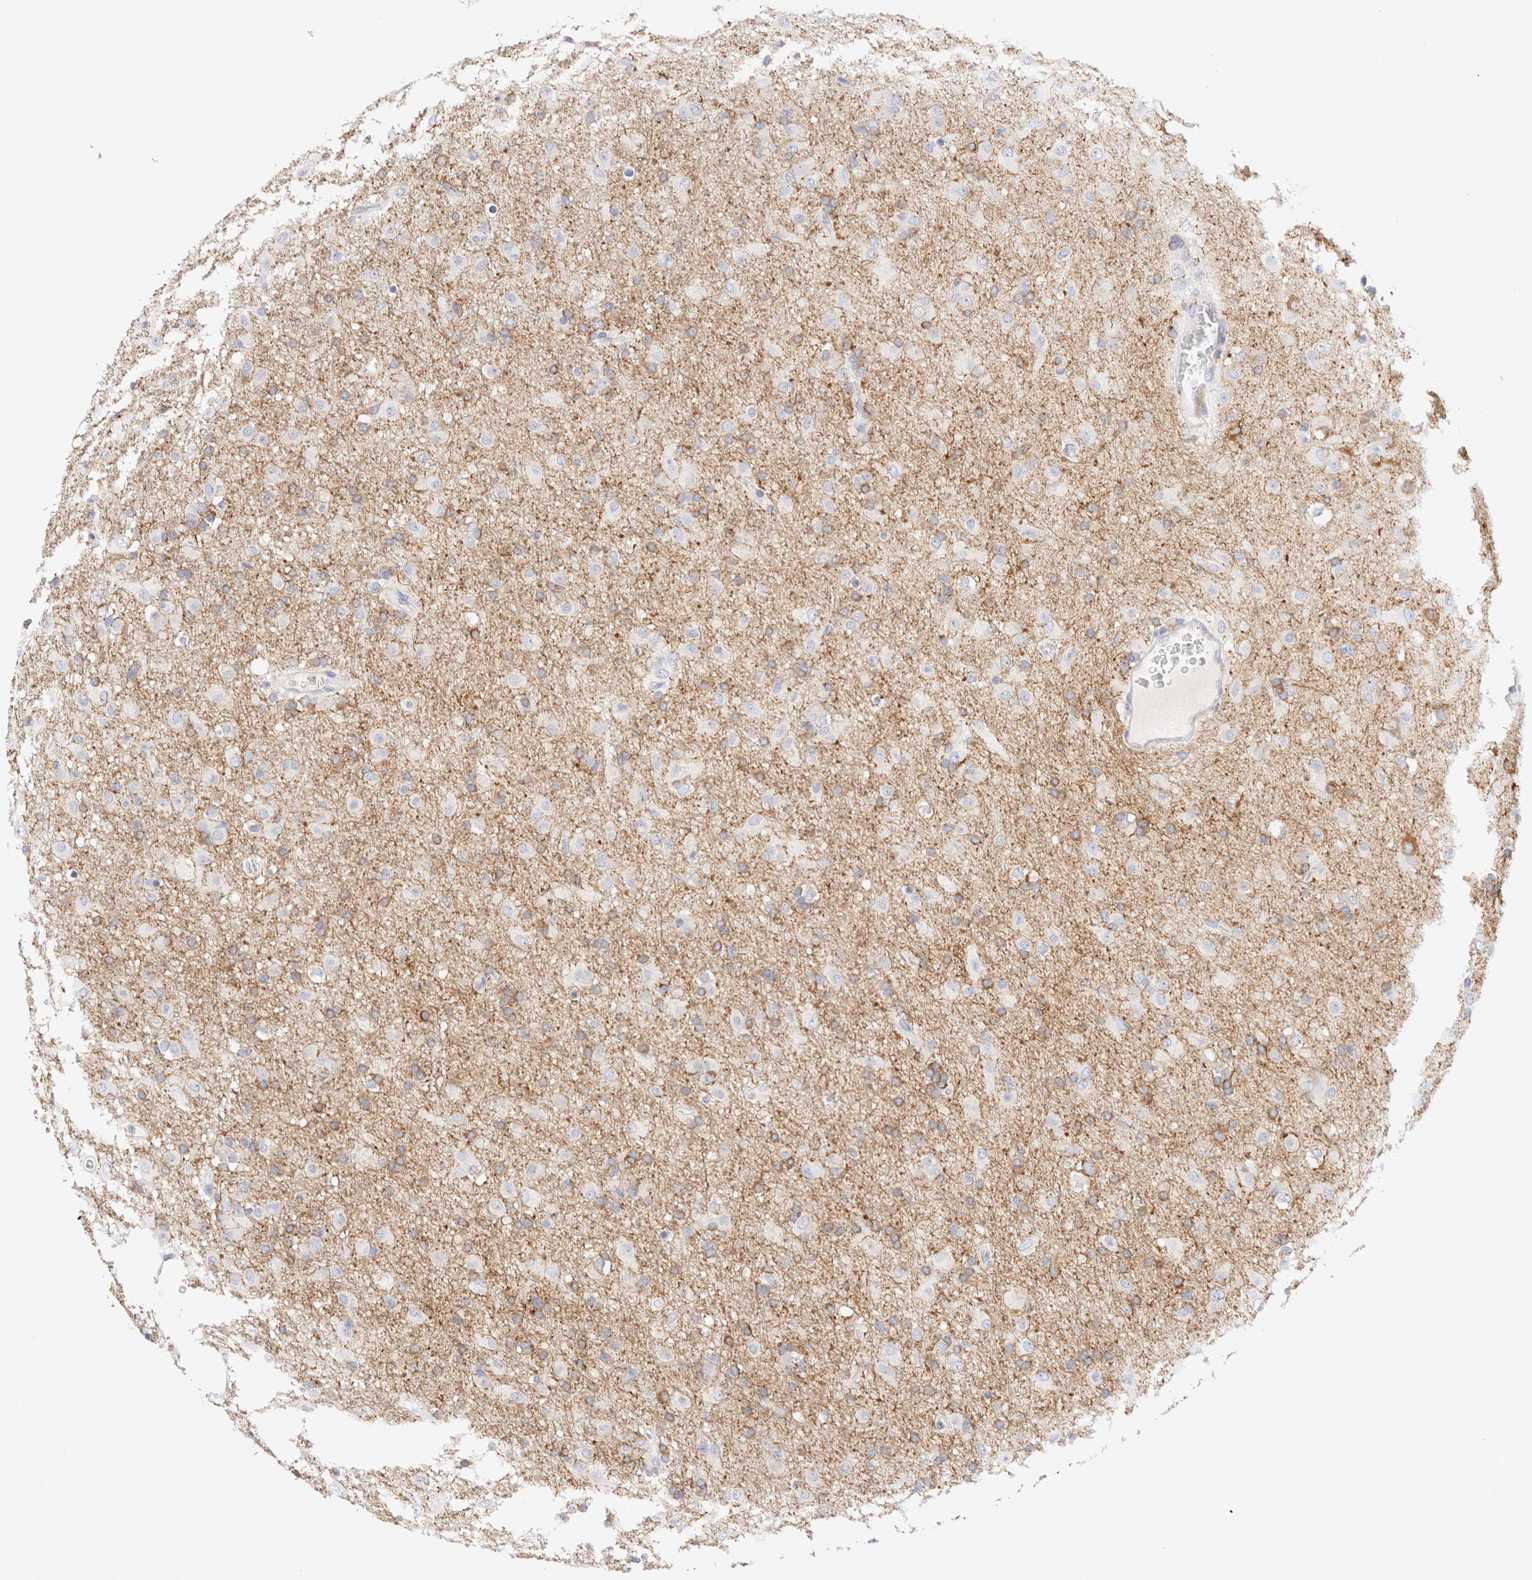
{"staining": {"intensity": "weak", "quantity": "25%-75%", "location": "cytoplasmic/membranous"}, "tissue": "glioma", "cell_type": "Tumor cells", "image_type": "cancer", "snomed": [{"axis": "morphology", "description": "Glioma, malignant, Low grade"}, {"axis": "topography", "description": "Brain"}], "caption": "Immunohistochemical staining of low-grade glioma (malignant) displays low levels of weak cytoplasmic/membranous expression in about 25%-75% of tumor cells.", "gene": "GADD45G", "patient": {"sex": "male", "age": 65}}